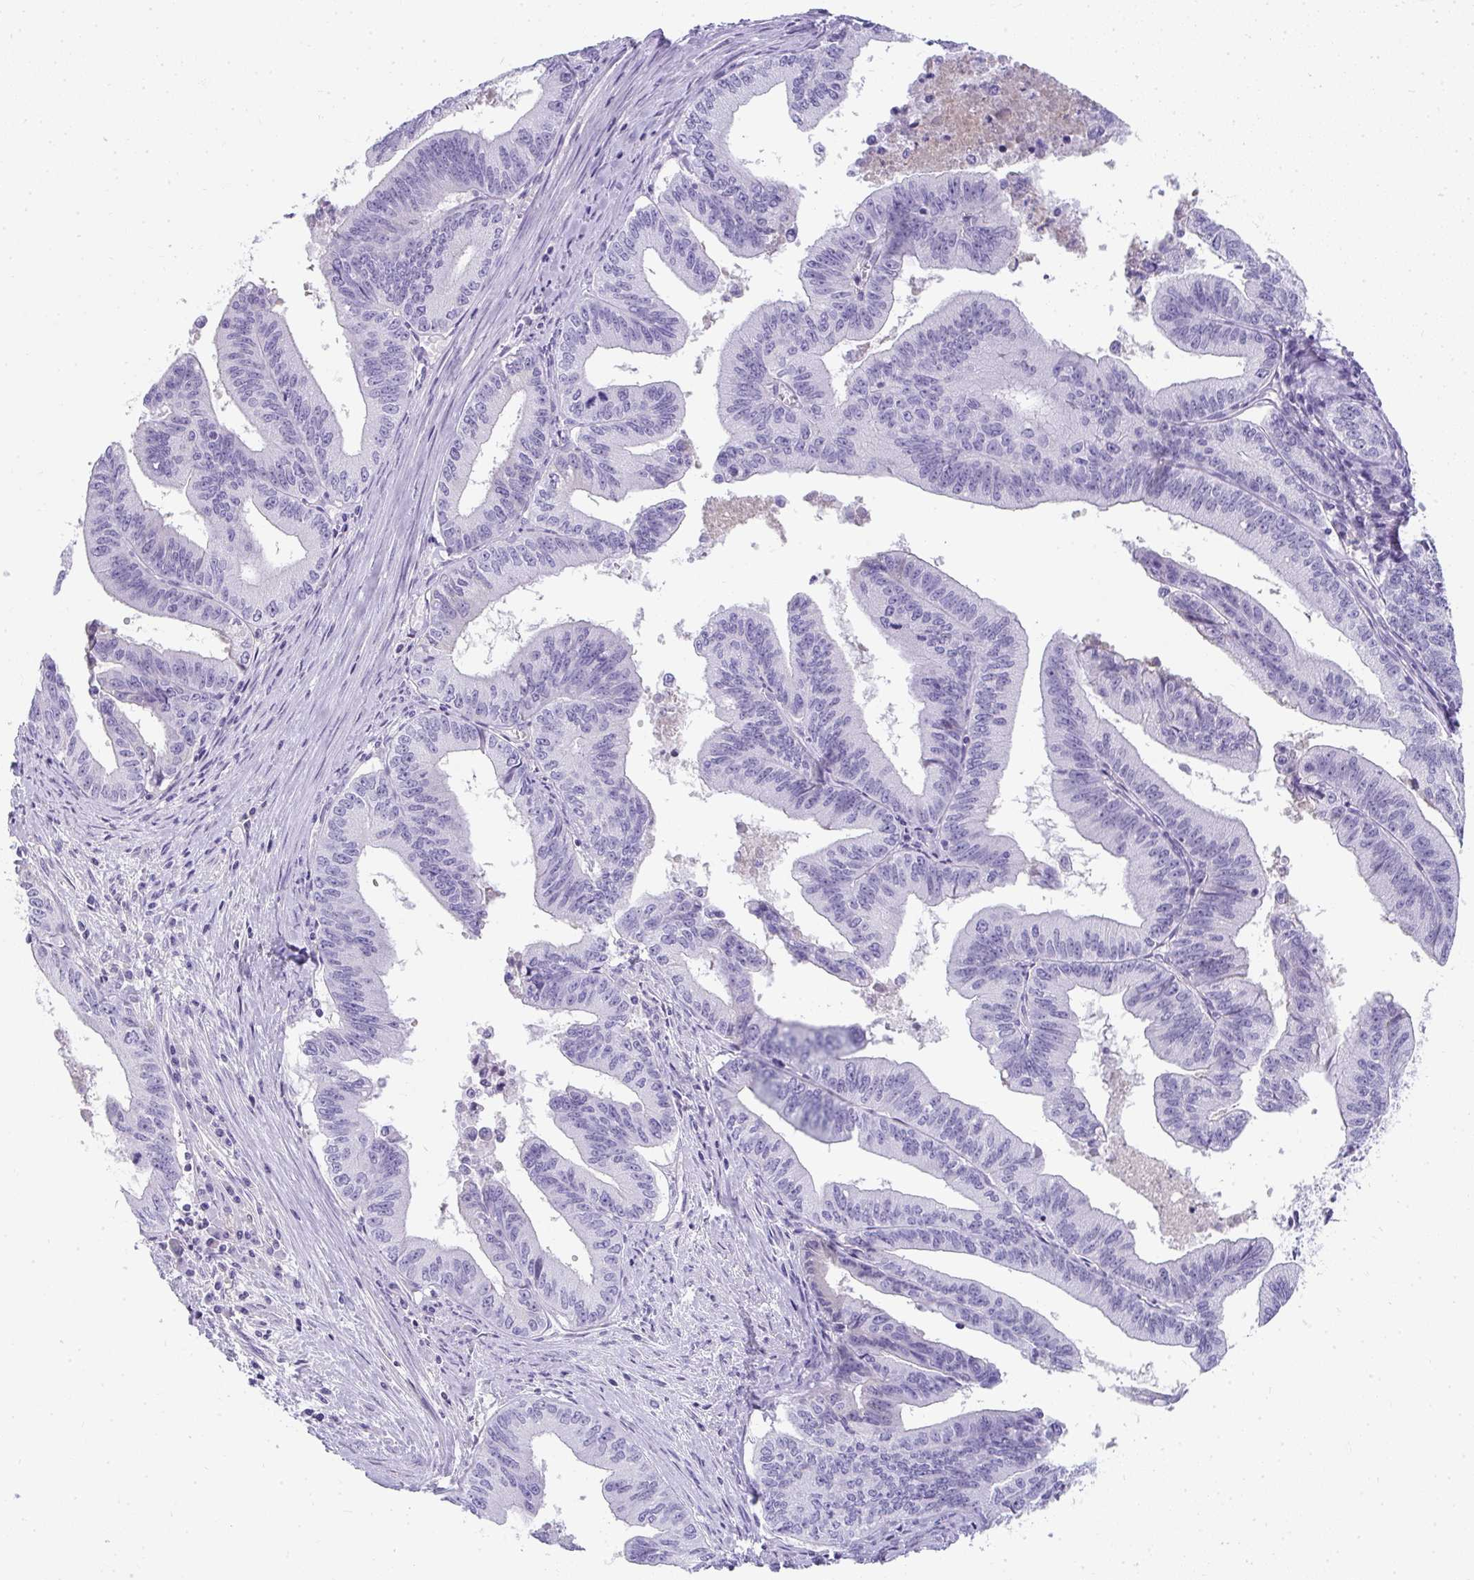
{"staining": {"intensity": "negative", "quantity": "none", "location": "none"}, "tissue": "endometrial cancer", "cell_type": "Tumor cells", "image_type": "cancer", "snomed": [{"axis": "morphology", "description": "Adenocarcinoma, NOS"}, {"axis": "topography", "description": "Endometrium"}], "caption": "Histopathology image shows no significant protein staining in tumor cells of endometrial adenocarcinoma.", "gene": "ZSWIM3", "patient": {"sex": "female", "age": 65}}